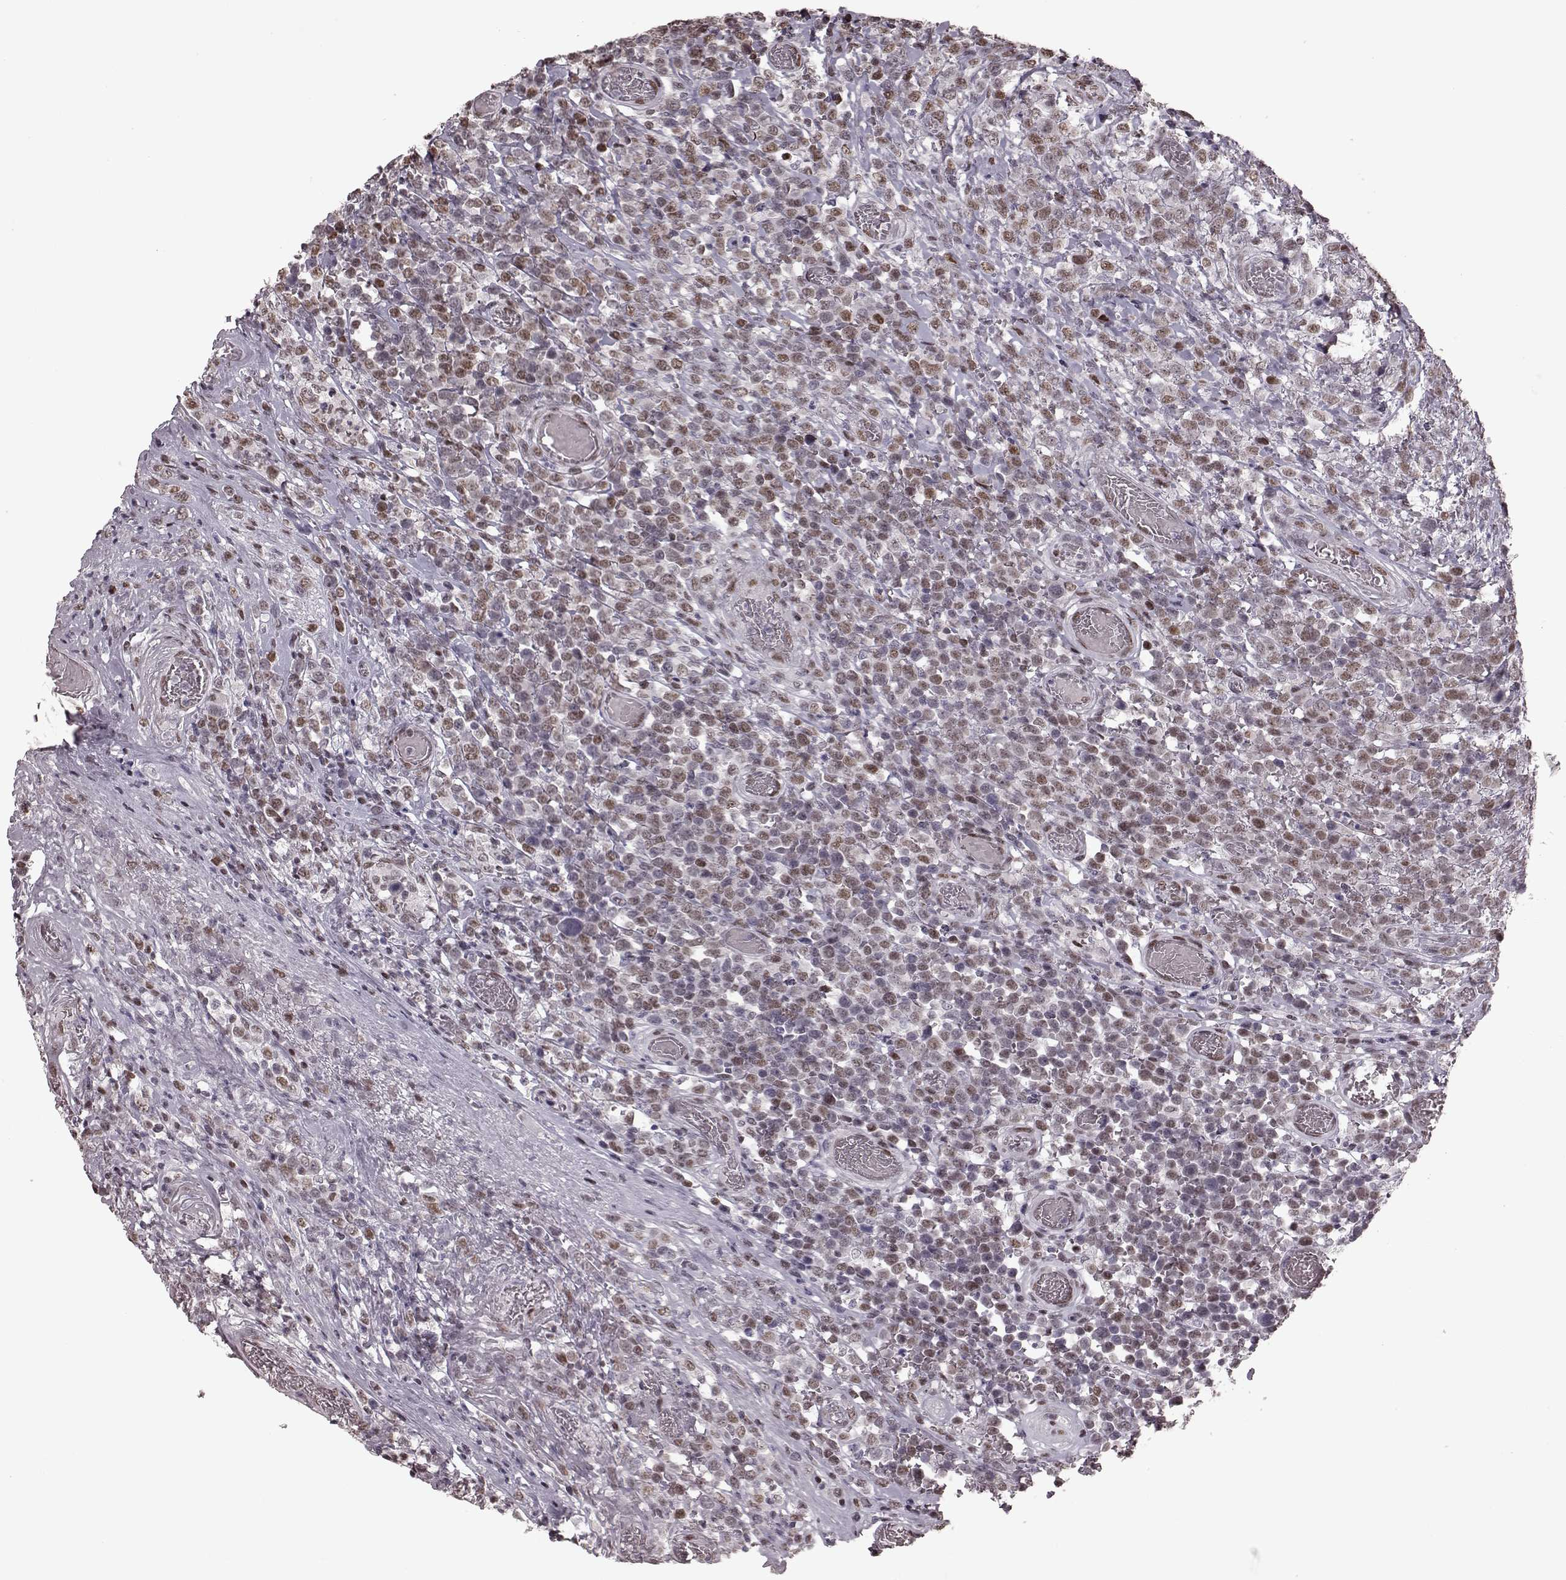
{"staining": {"intensity": "weak", "quantity": ">75%", "location": "nuclear"}, "tissue": "lymphoma", "cell_type": "Tumor cells", "image_type": "cancer", "snomed": [{"axis": "morphology", "description": "Malignant lymphoma, non-Hodgkin's type, High grade"}, {"axis": "topography", "description": "Soft tissue"}], "caption": "Immunohistochemistry (DAB) staining of lymphoma shows weak nuclear protein expression in about >75% of tumor cells.", "gene": "NR2C1", "patient": {"sex": "female", "age": 56}}